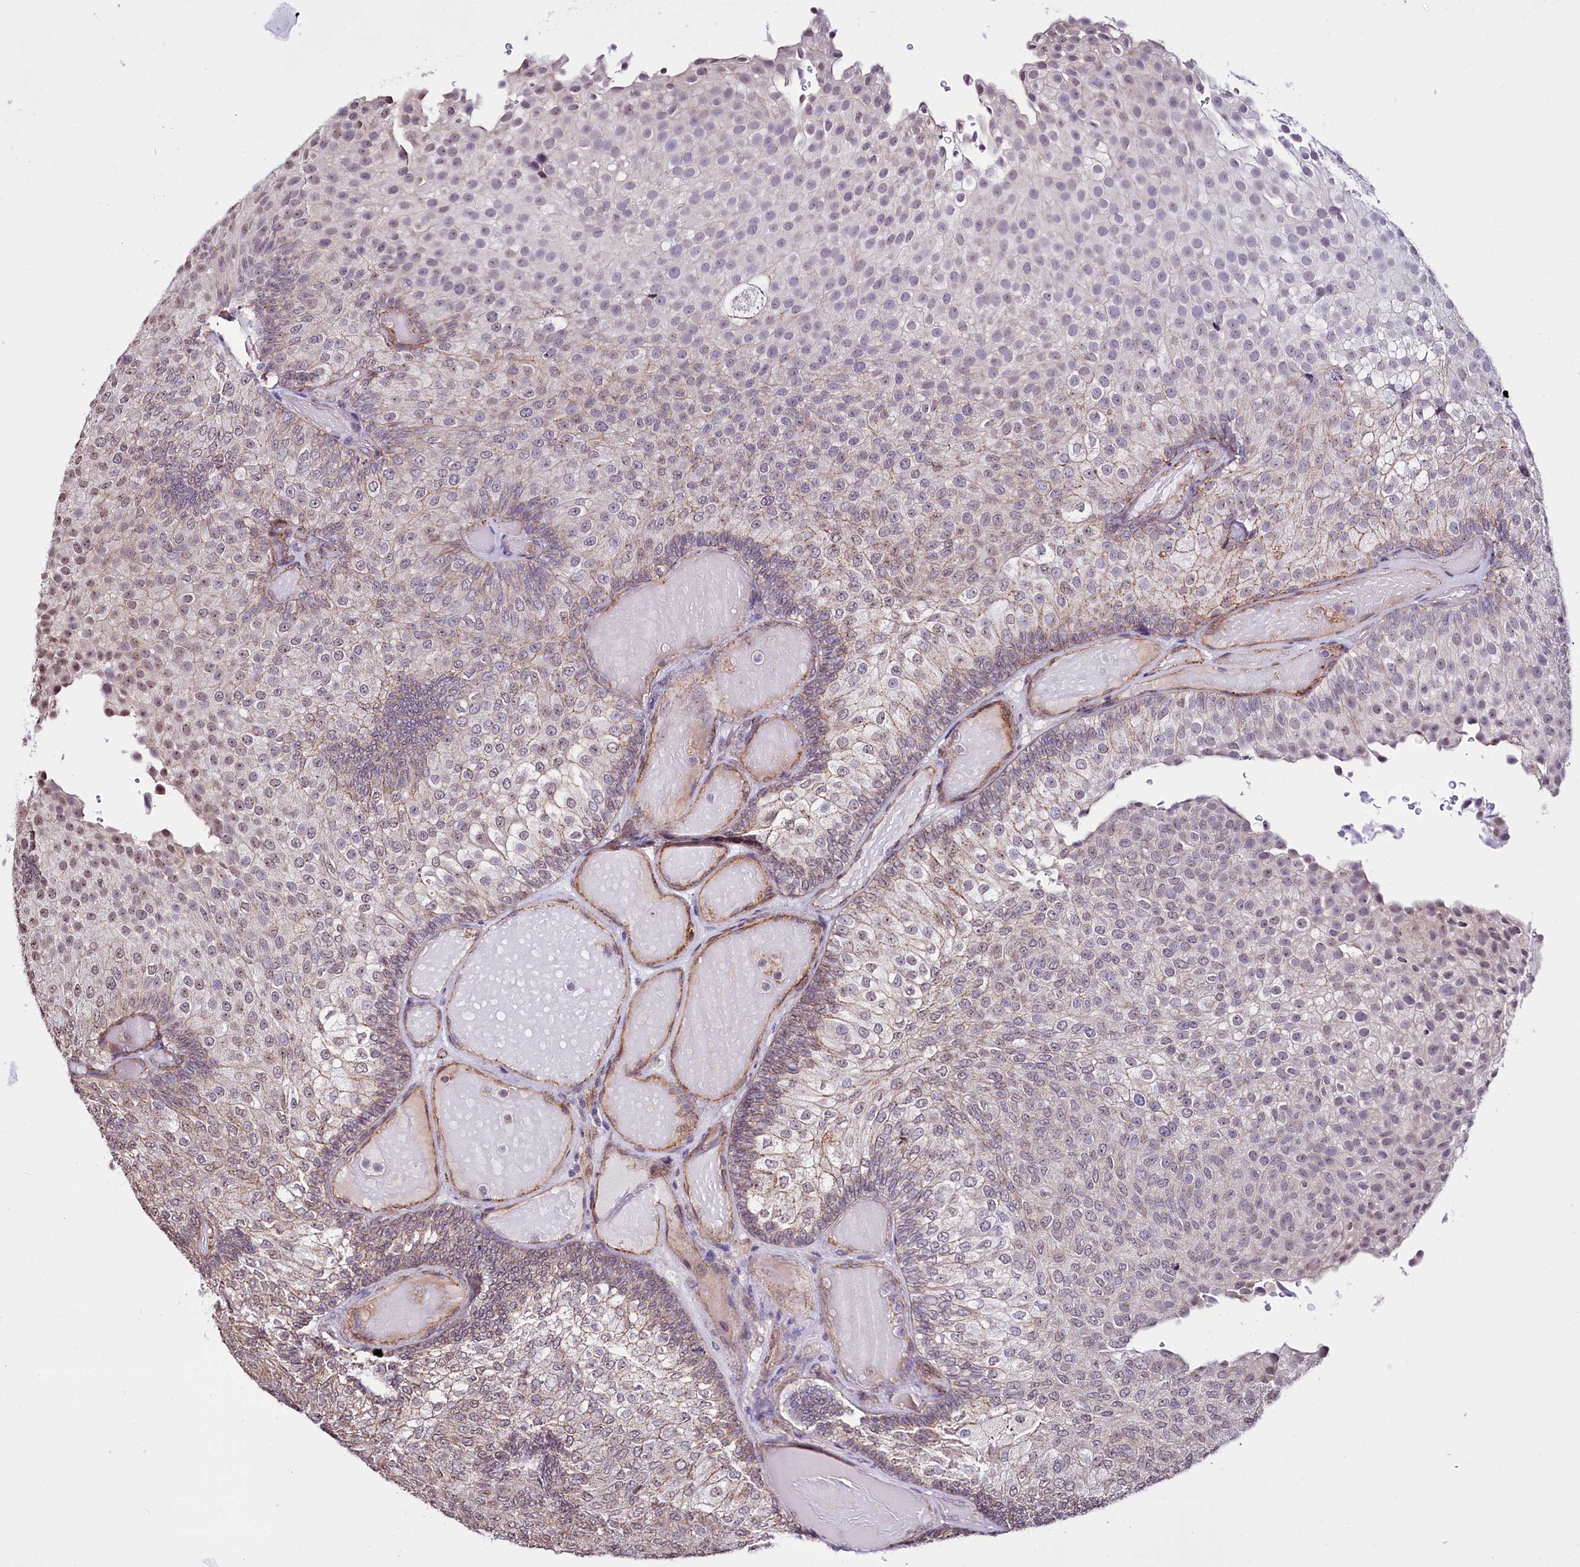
{"staining": {"intensity": "weak", "quantity": "25%-75%", "location": "cytoplasmic/membranous,nuclear"}, "tissue": "urothelial cancer", "cell_type": "Tumor cells", "image_type": "cancer", "snomed": [{"axis": "morphology", "description": "Urothelial carcinoma, Low grade"}, {"axis": "topography", "description": "Urinary bladder"}], "caption": "There is low levels of weak cytoplasmic/membranous and nuclear staining in tumor cells of low-grade urothelial carcinoma, as demonstrated by immunohistochemical staining (brown color).", "gene": "ST7", "patient": {"sex": "male", "age": 78}}